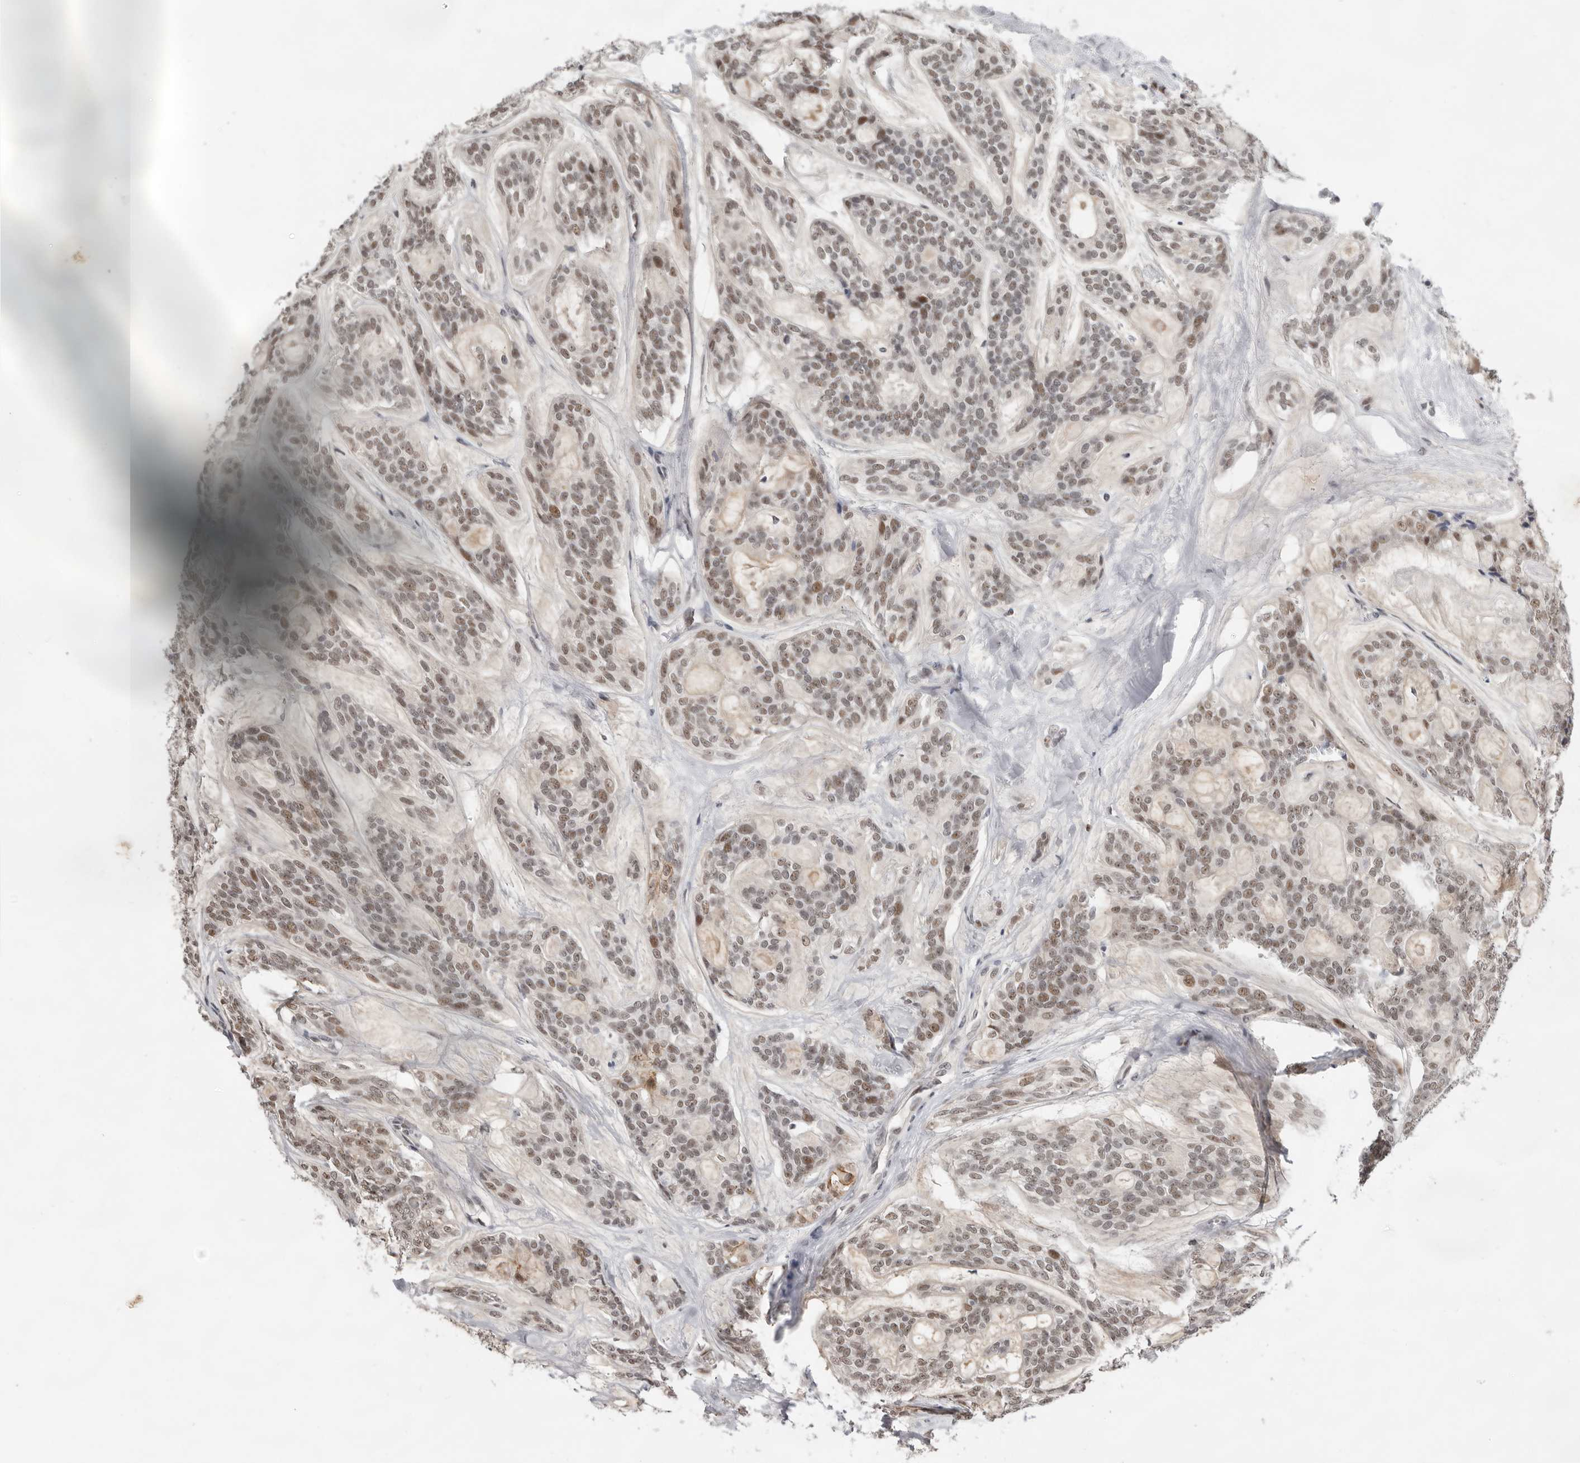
{"staining": {"intensity": "moderate", "quantity": ">75%", "location": "nuclear"}, "tissue": "head and neck cancer", "cell_type": "Tumor cells", "image_type": "cancer", "snomed": [{"axis": "morphology", "description": "Adenocarcinoma, NOS"}, {"axis": "topography", "description": "Head-Neck"}], "caption": "The histopathology image reveals a brown stain indicating the presence of a protein in the nuclear of tumor cells in head and neck cancer (adenocarcinoma).", "gene": "BRCA2", "patient": {"sex": "male", "age": 66}}